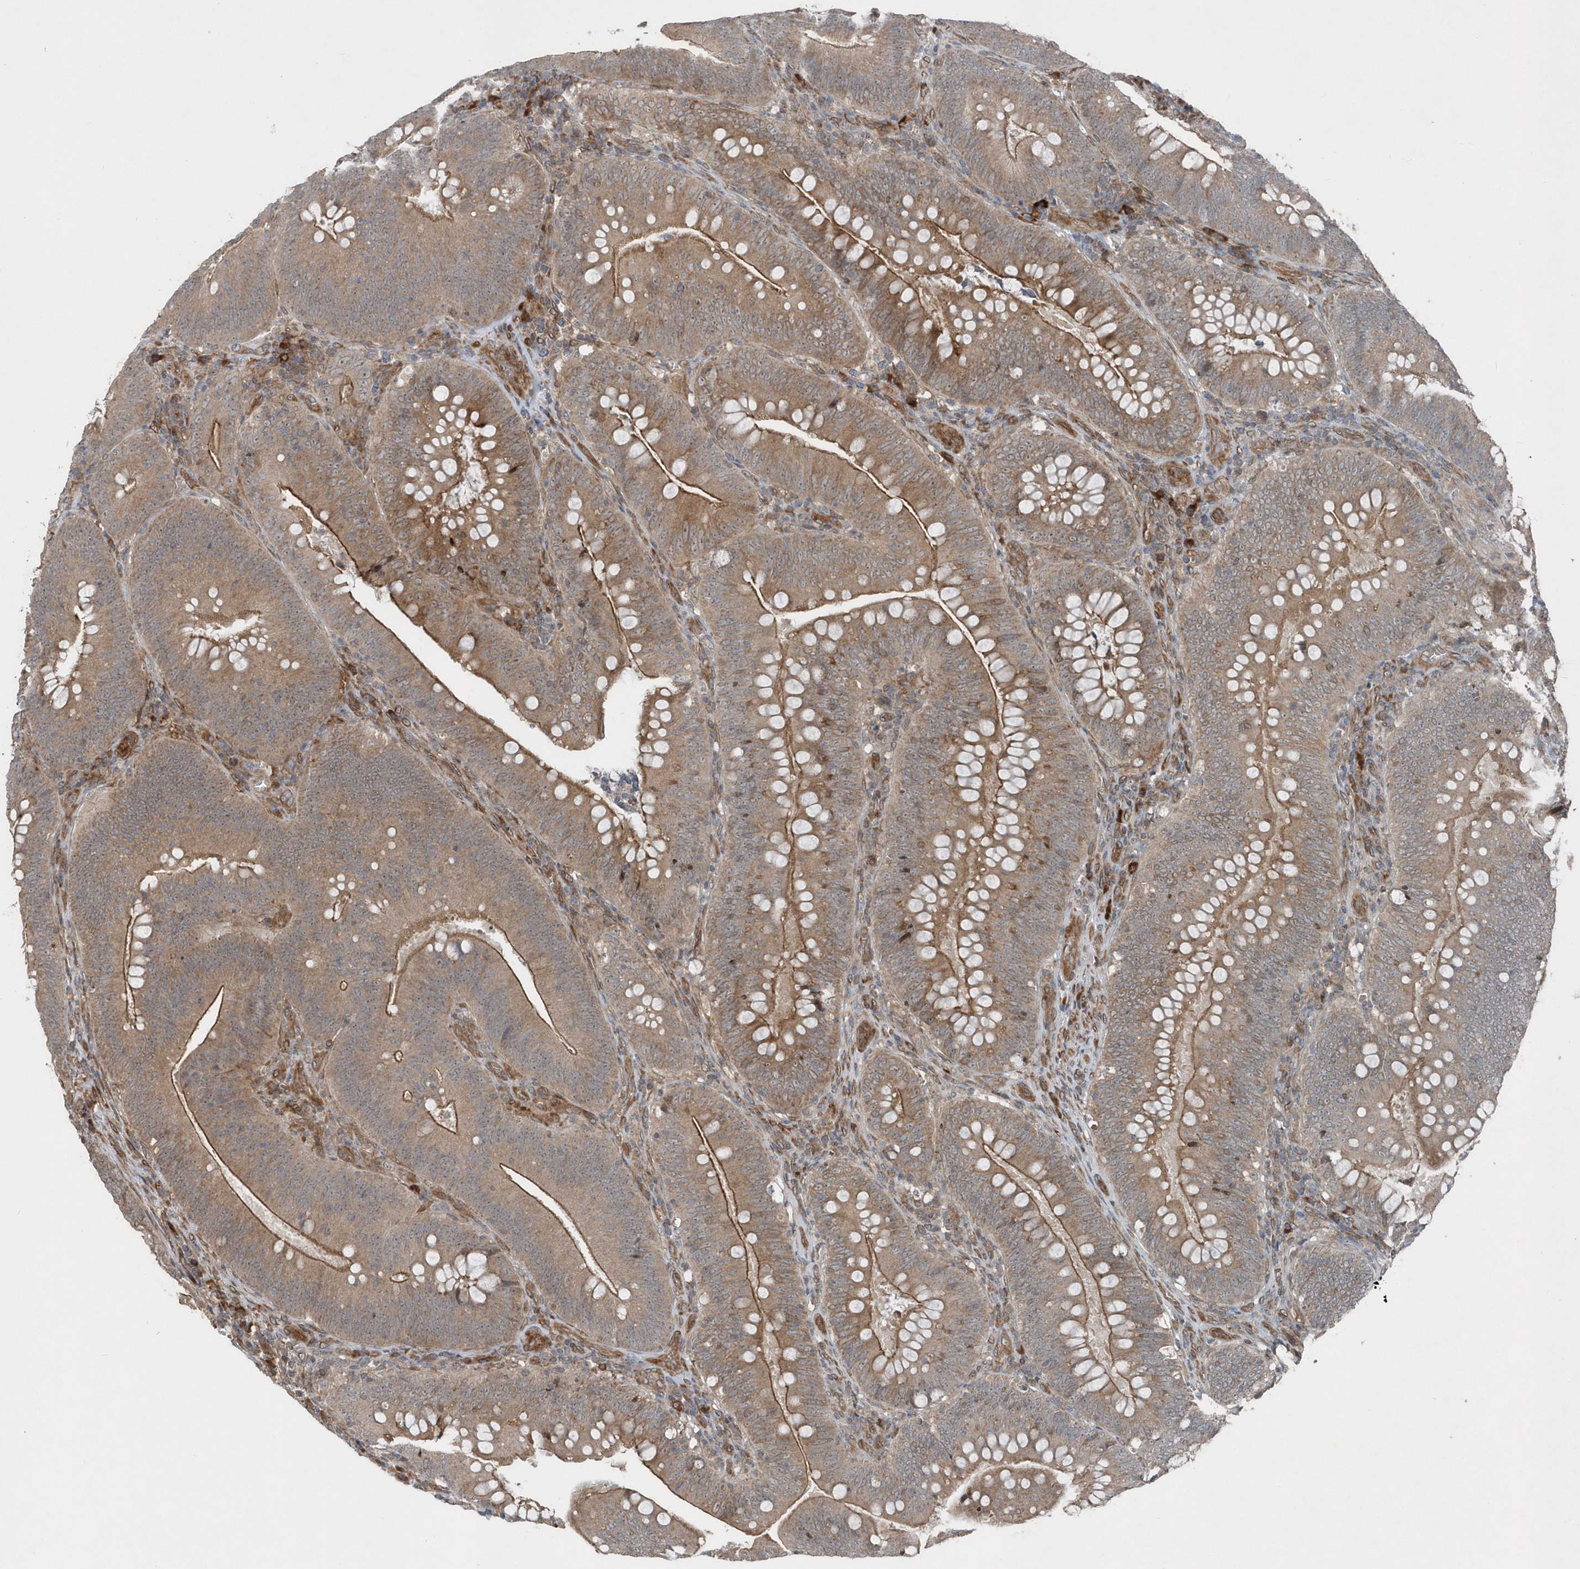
{"staining": {"intensity": "moderate", "quantity": ">75%", "location": "cytoplasmic/membranous"}, "tissue": "colorectal cancer", "cell_type": "Tumor cells", "image_type": "cancer", "snomed": [{"axis": "morphology", "description": "Normal tissue, NOS"}, {"axis": "topography", "description": "Colon"}], "caption": "Colorectal cancer tissue exhibits moderate cytoplasmic/membranous staining in about >75% of tumor cells", "gene": "MCC", "patient": {"sex": "female", "age": 82}}